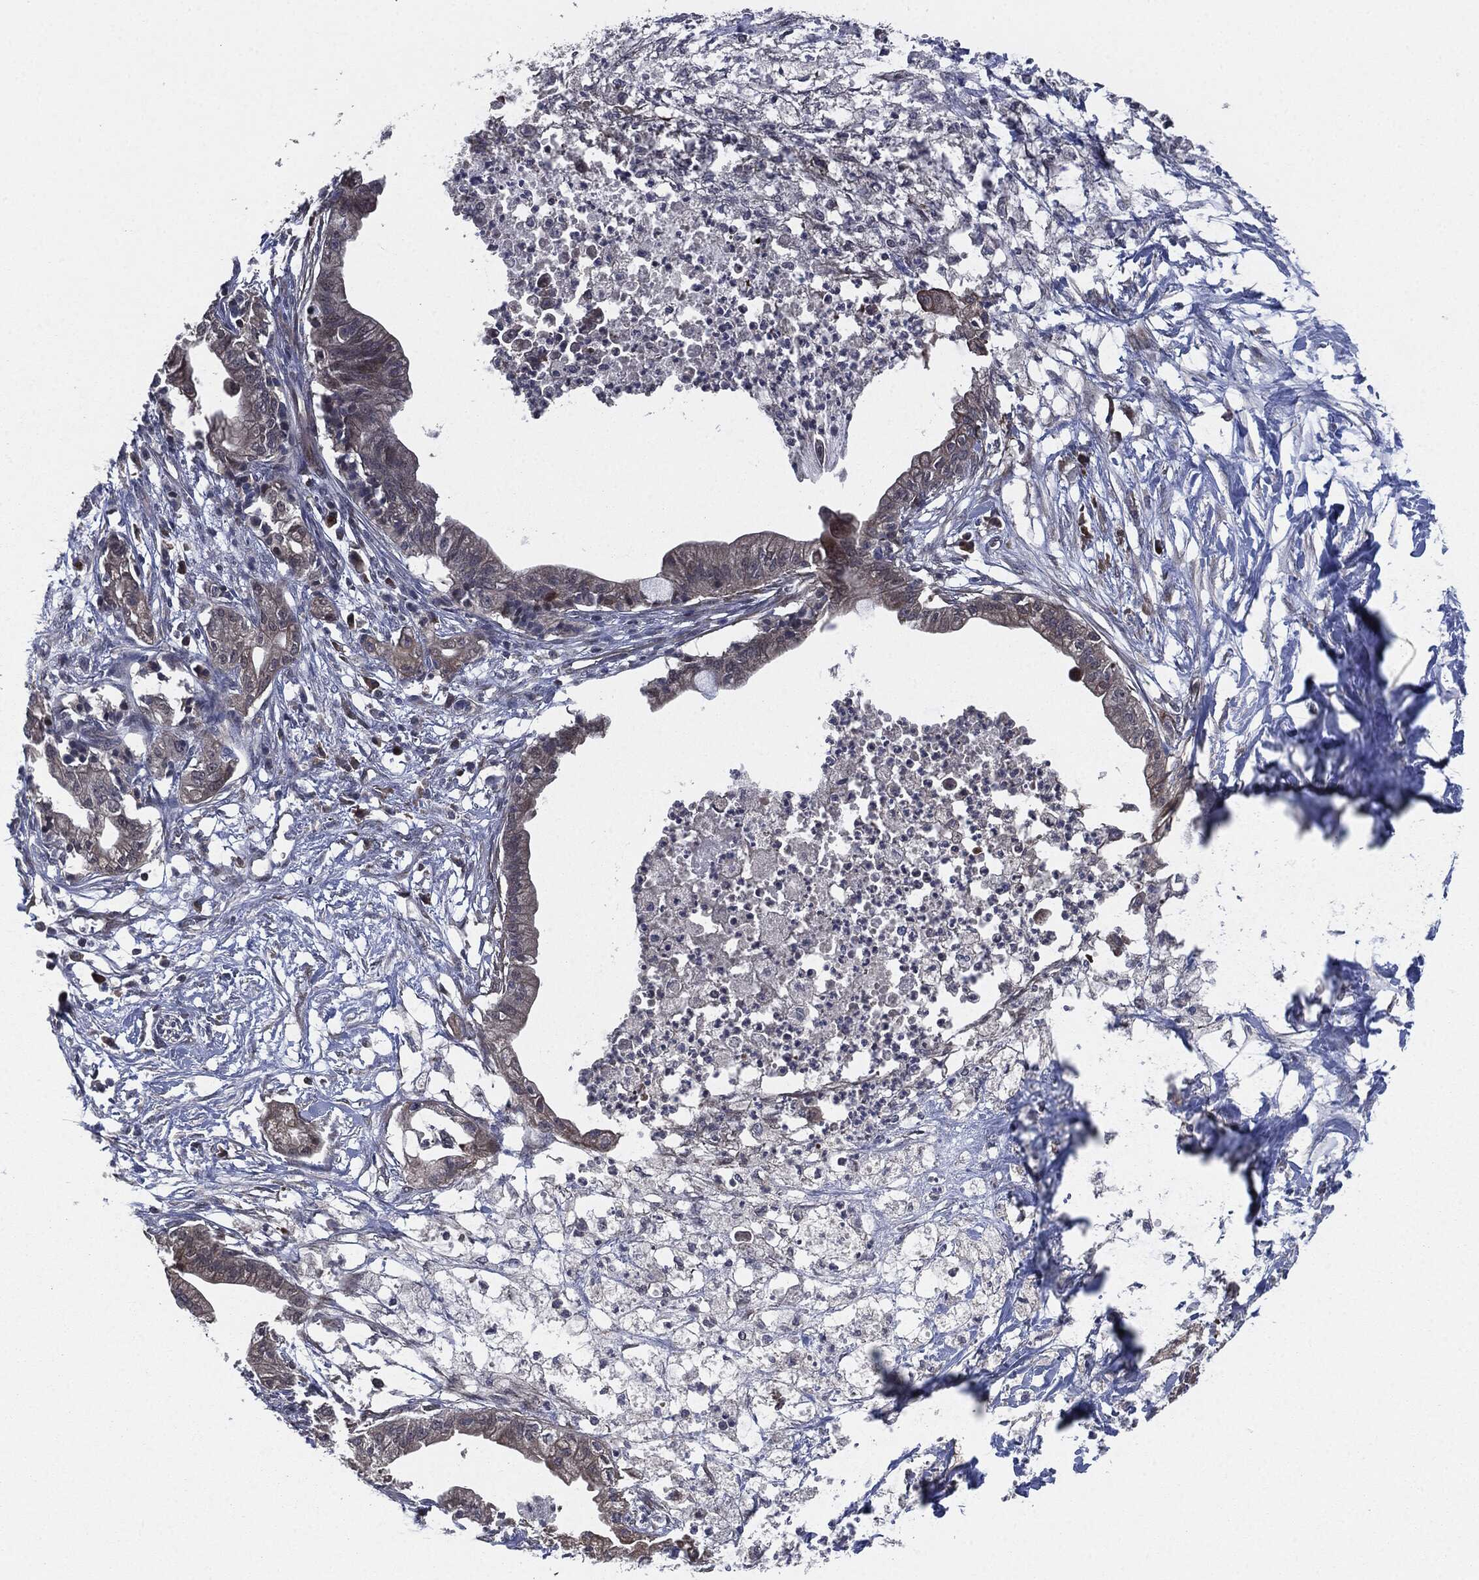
{"staining": {"intensity": "negative", "quantity": "none", "location": "none"}, "tissue": "pancreatic cancer", "cell_type": "Tumor cells", "image_type": "cancer", "snomed": [{"axis": "morphology", "description": "Normal tissue, NOS"}, {"axis": "morphology", "description": "Adenocarcinoma, NOS"}, {"axis": "topography", "description": "Pancreas"}], "caption": "The micrograph displays no significant positivity in tumor cells of adenocarcinoma (pancreatic). (Immunohistochemistry (ihc), brightfield microscopy, high magnification).", "gene": "UBR1", "patient": {"sex": "female", "age": 58}}